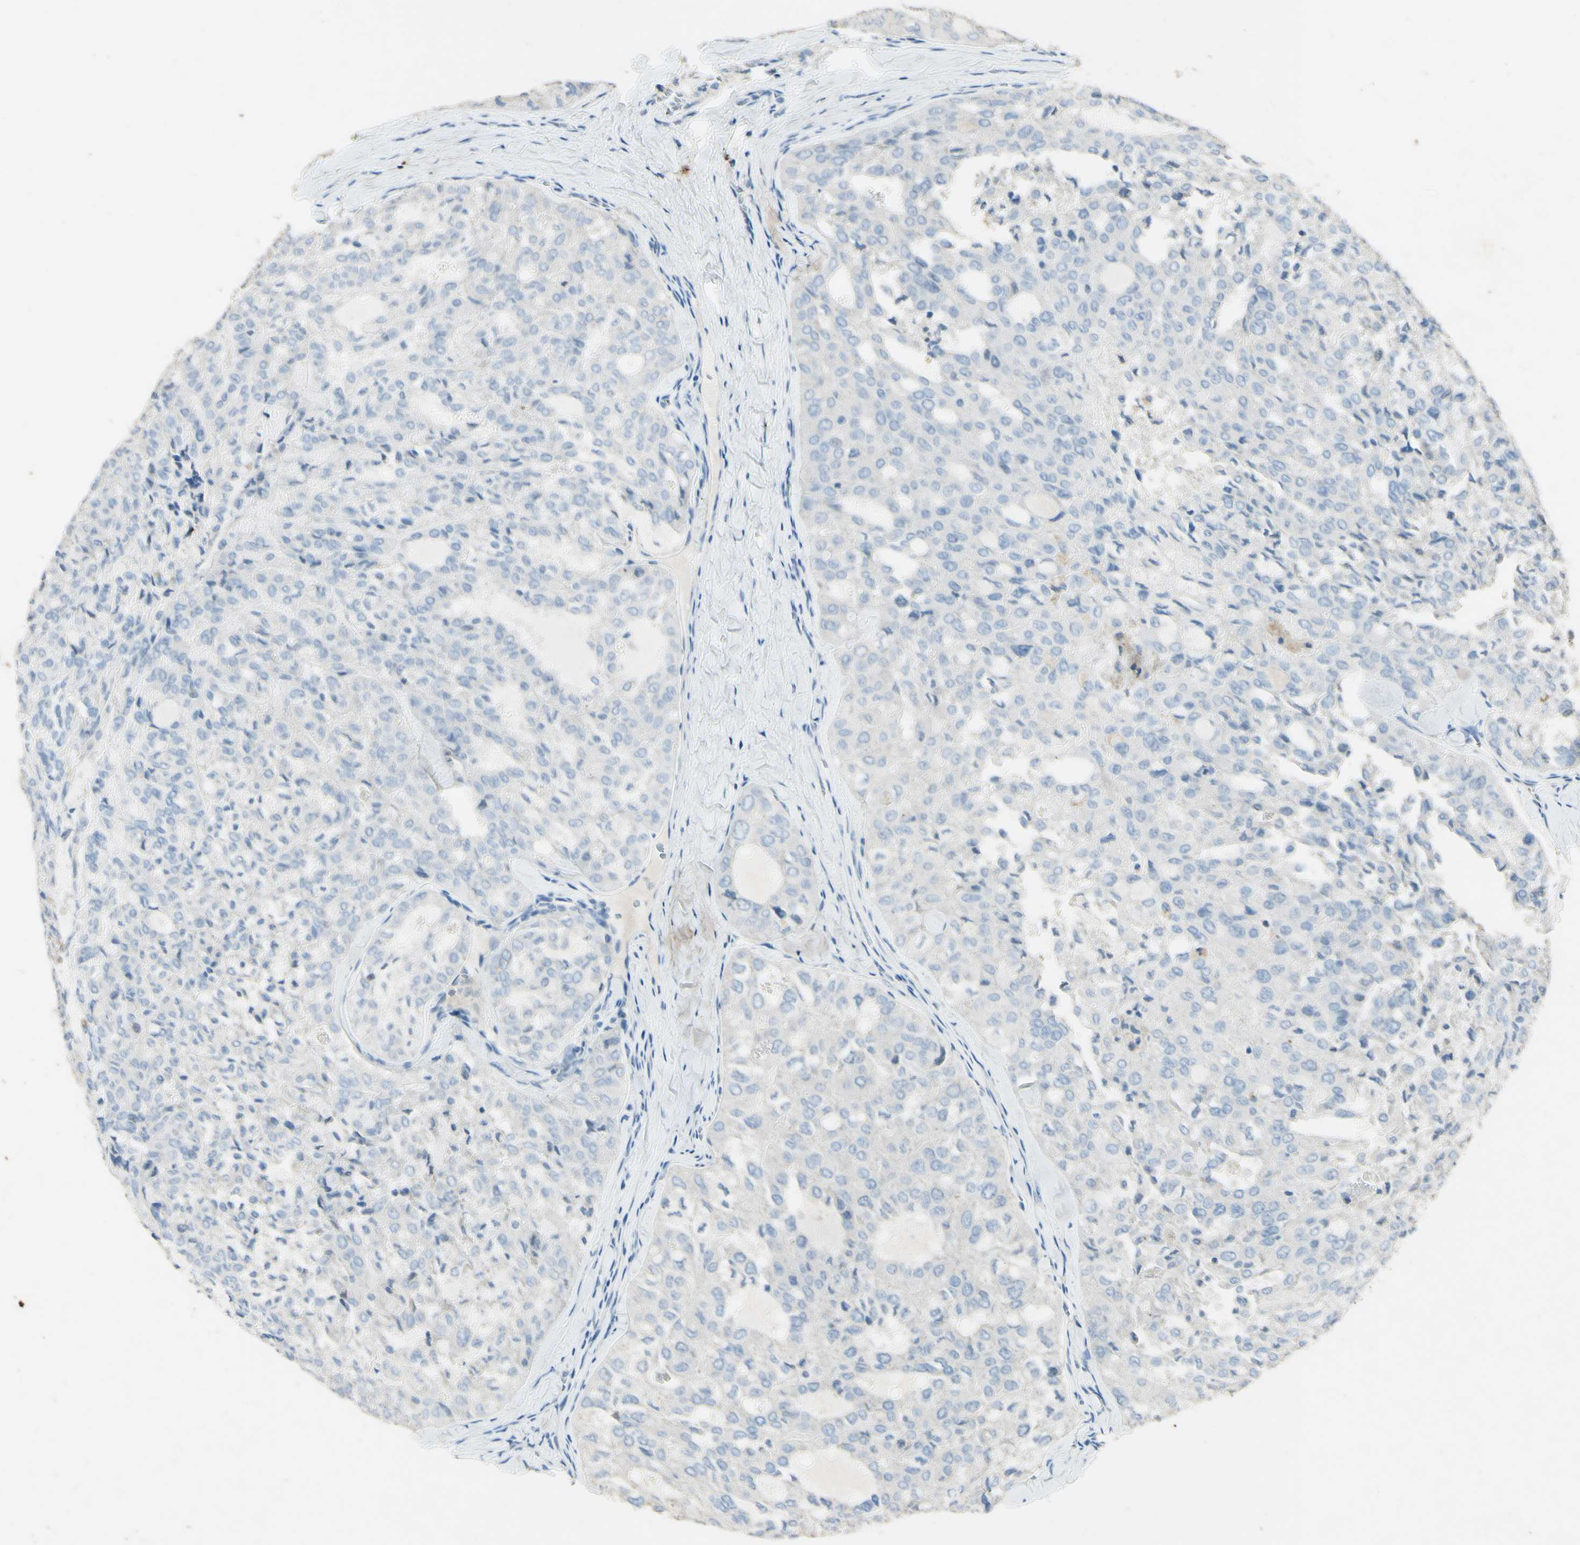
{"staining": {"intensity": "negative", "quantity": "none", "location": "none"}, "tissue": "thyroid cancer", "cell_type": "Tumor cells", "image_type": "cancer", "snomed": [{"axis": "morphology", "description": "Follicular adenoma carcinoma, NOS"}, {"axis": "topography", "description": "Thyroid gland"}], "caption": "Histopathology image shows no significant protein expression in tumor cells of thyroid cancer (follicular adenoma carcinoma).", "gene": "SNAP91", "patient": {"sex": "male", "age": 75}}